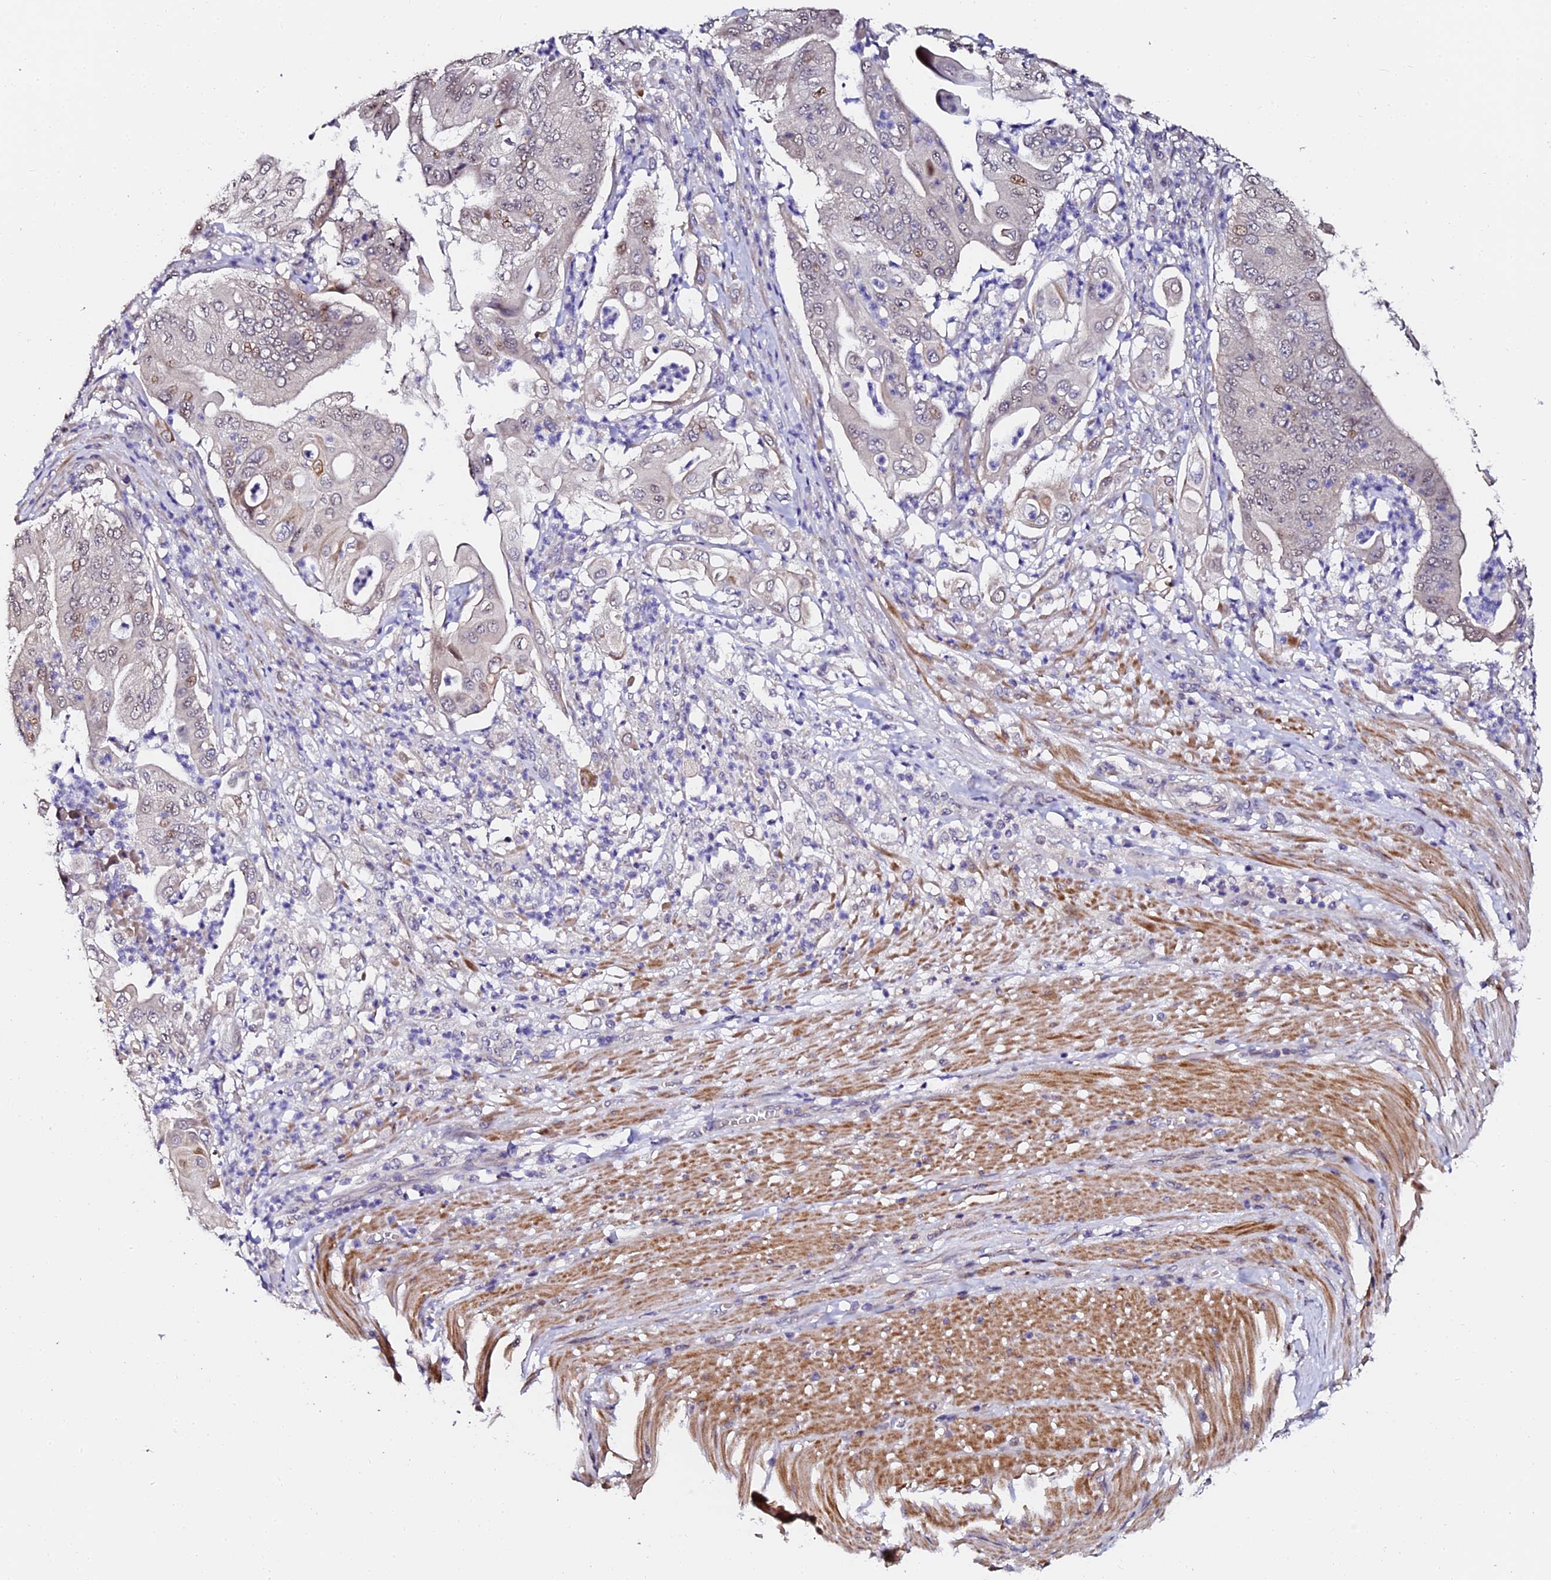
{"staining": {"intensity": "moderate", "quantity": "<25%", "location": "nuclear"}, "tissue": "pancreatic cancer", "cell_type": "Tumor cells", "image_type": "cancer", "snomed": [{"axis": "morphology", "description": "Adenocarcinoma, NOS"}, {"axis": "topography", "description": "Pancreas"}], "caption": "Pancreatic cancer (adenocarcinoma) stained with DAB (3,3'-diaminobenzidine) immunohistochemistry (IHC) reveals low levels of moderate nuclear staining in about <25% of tumor cells. Immunohistochemistry stains the protein in brown and the nuclei are stained blue.", "gene": "GPN3", "patient": {"sex": "female", "age": 77}}